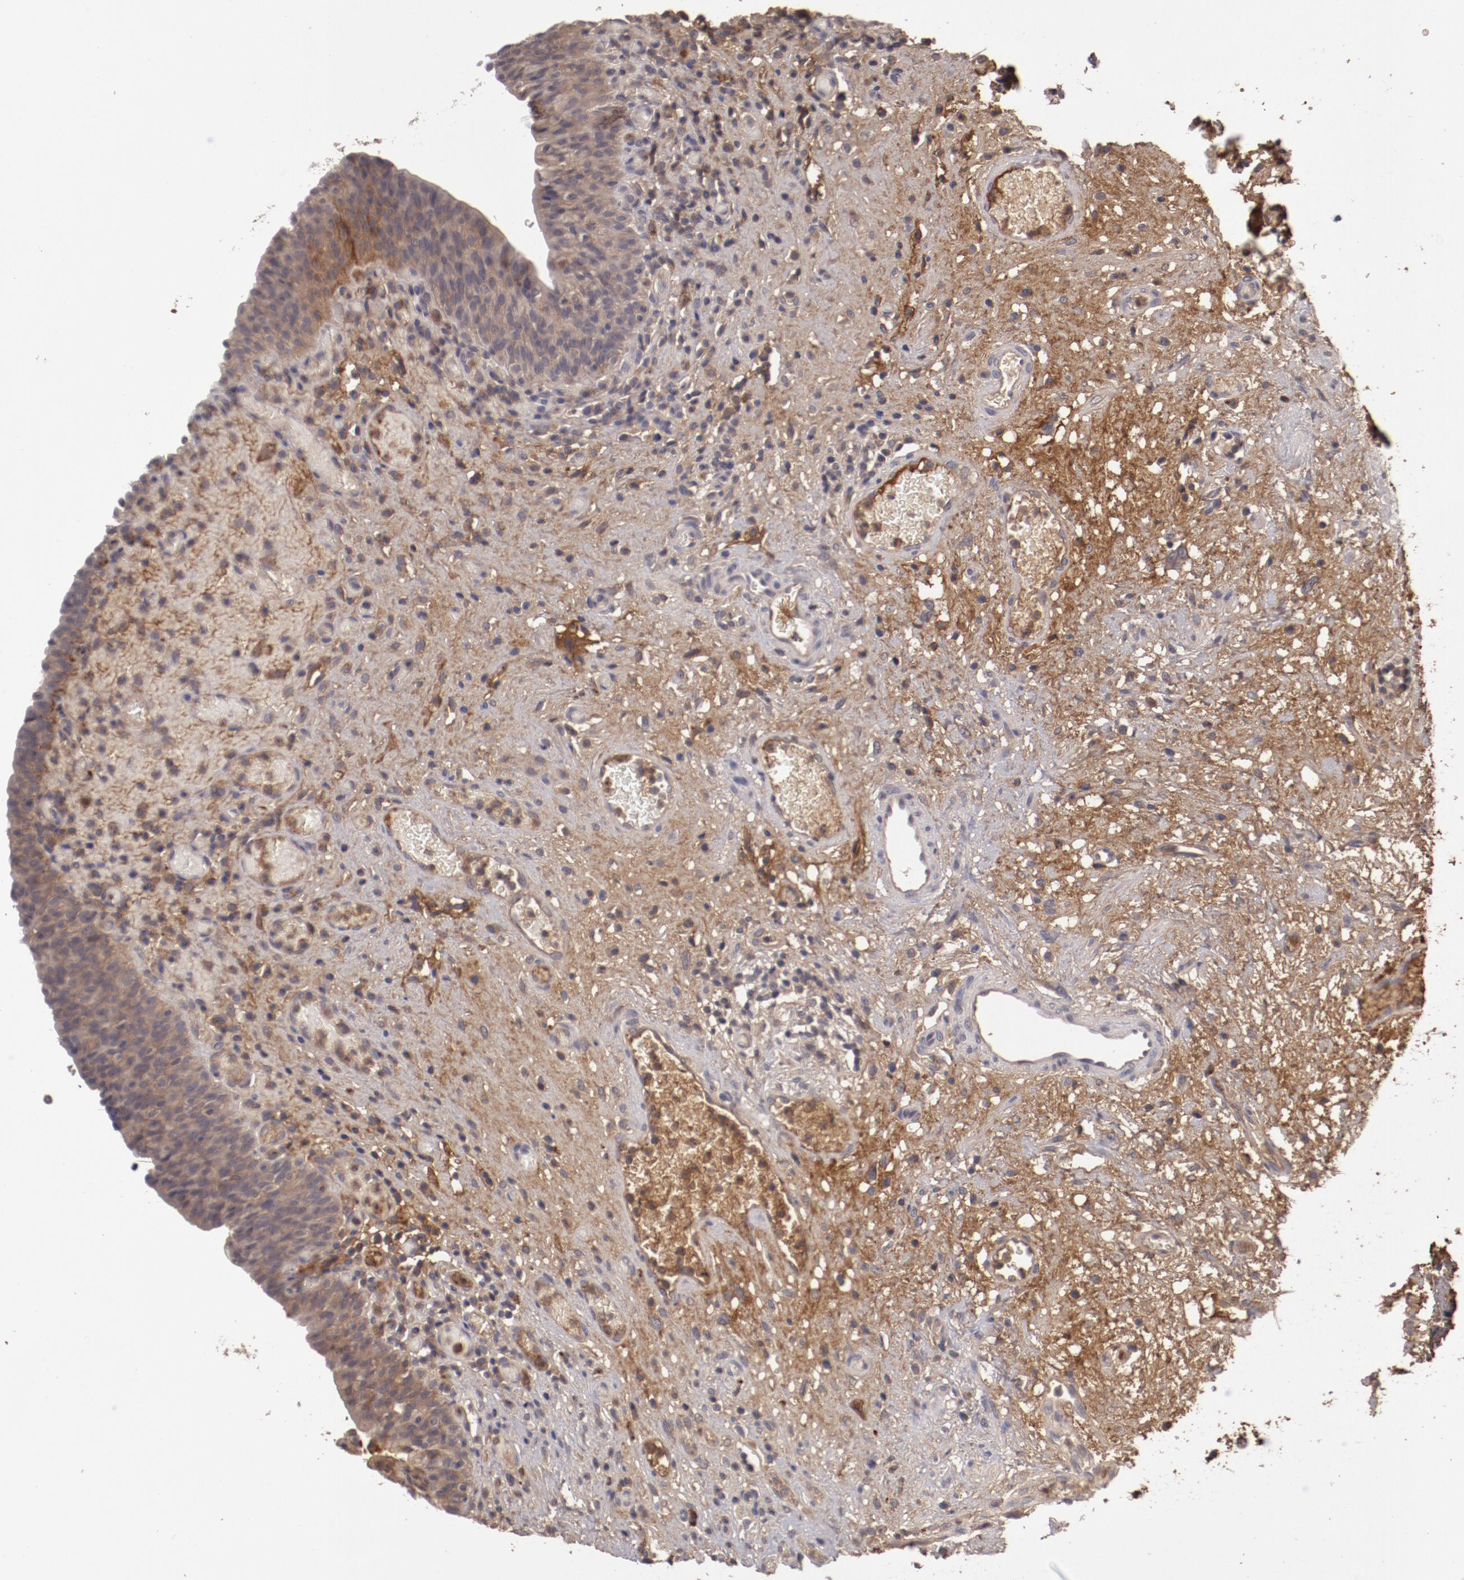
{"staining": {"intensity": "moderate", "quantity": ">75%", "location": "cytoplasmic/membranous"}, "tissue": "urinary bladder", "cell_type": "Urothelial cells", "image_type": "normal", "snomed": [{"axis": "morphology", "description": "Normal tissue, NOS"}, {"axis": "morphology", "description": "Urothelial carcinoma, High grade"}, {"axis": "topography", "description": "Urinary bladder"}], "caption": "Immunohistochemistry staining of unremarkable urinary bladder, which reveals medium levels of moderate cytoplasmic/membranous staining in about >75% of urothelial cells indicating moderate cytoplasmic/membranous protein positivity. The staining was performed using DAB (brown) for protein detection and nuclei were counterstained in hematoxylin (blue).", "gene": "CP", "patient": {"sex": "male", "age": 51}}